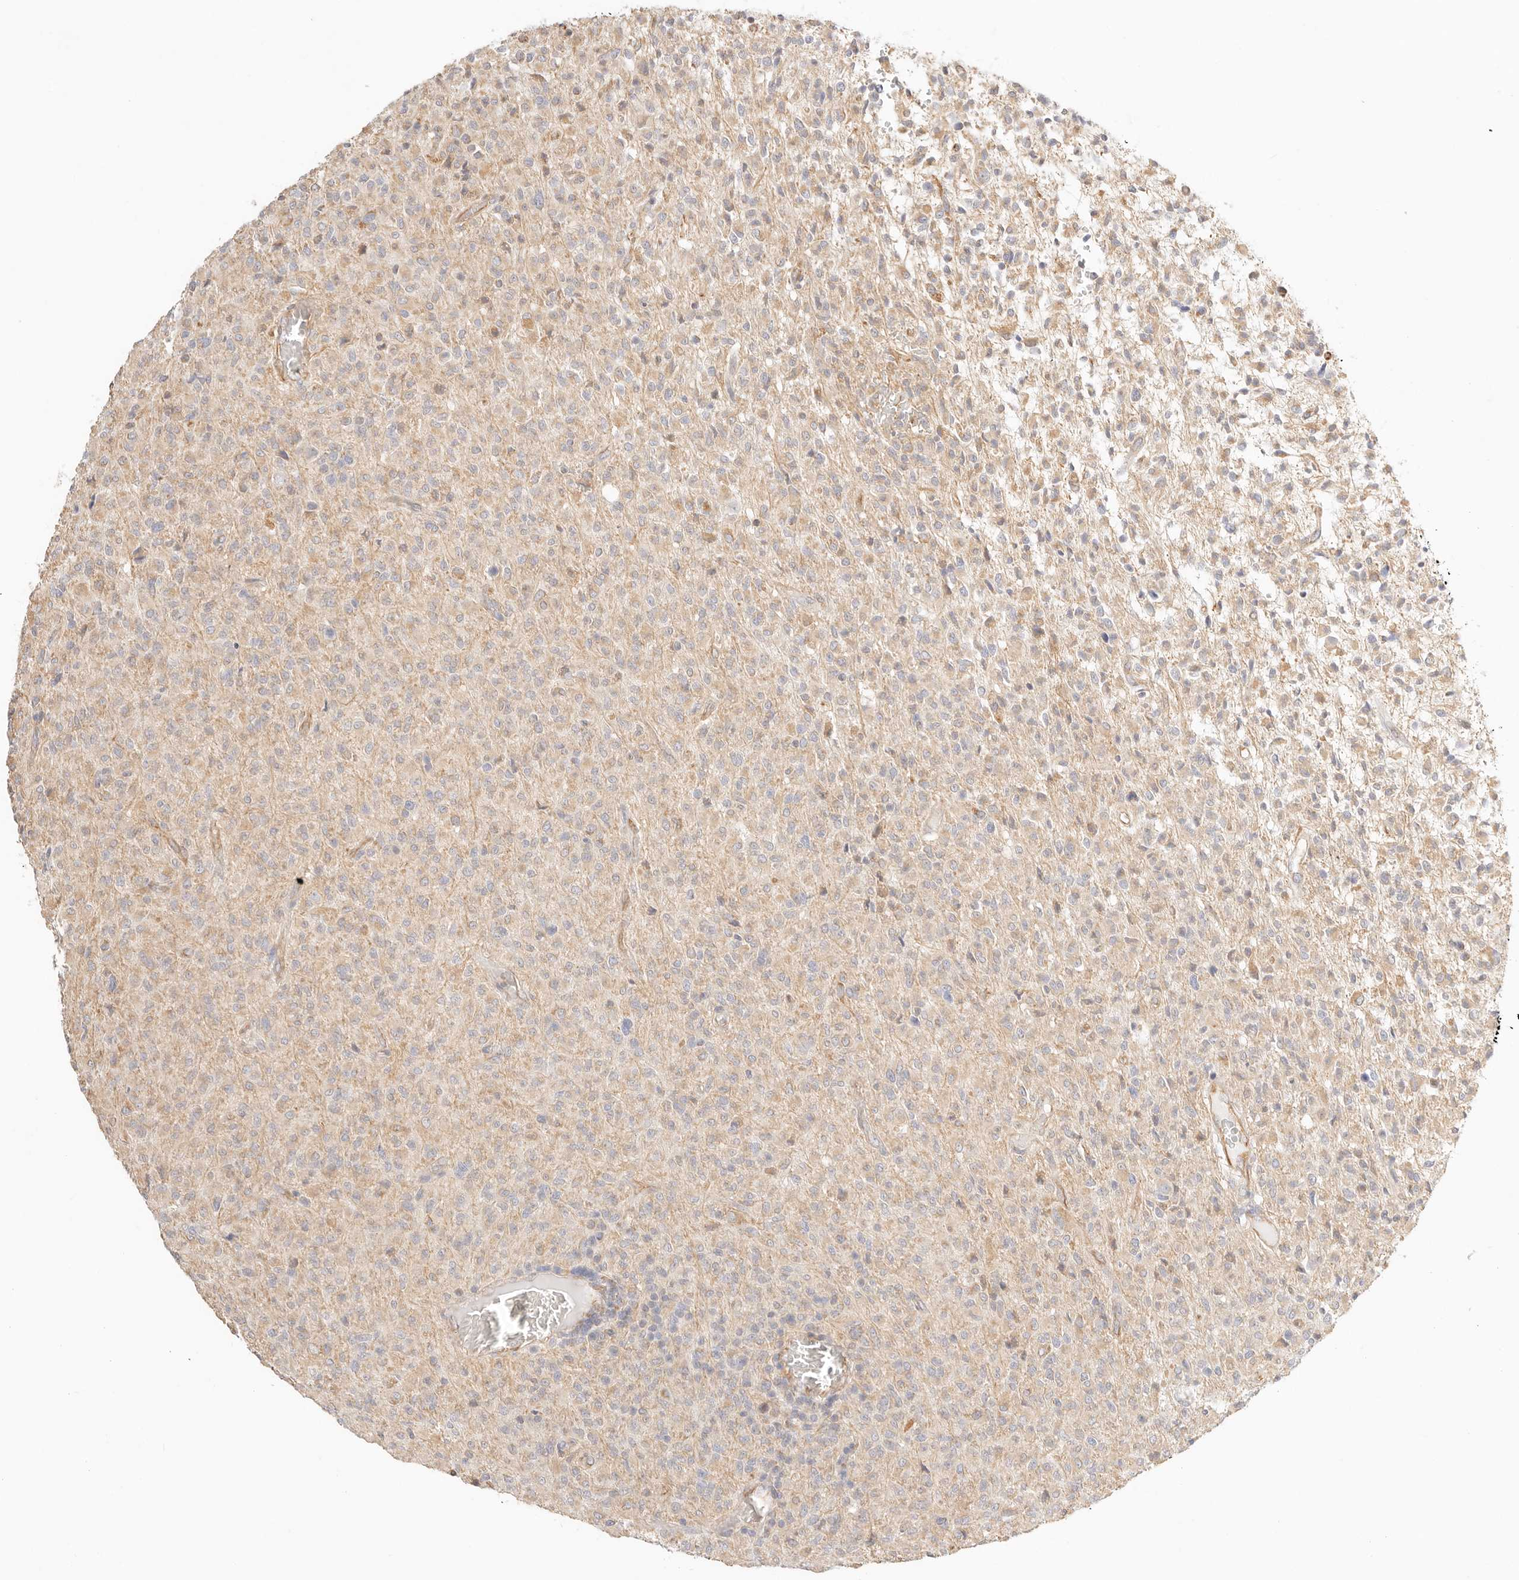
{"staining": {"intensity": "weak", "quantity": "25%-75%", "location": "cytoplasmic/membranous"}, "tissue": "glioma", "cell_type": "Tumor cells", "image_type": "cancer", "snomed": [{"axis": "morphology", "description": "Glioma, malignant, High grade"}, {"axis": "topography", "description": "Brain"}], "caption": "Glioma stained with DAB immunohistochemistry displays low levels of weak cytoplasmic/membranous expression in approximately 25%-75% of tumor cells.", "gene": "ZC3H11A", "patient": {"sex": "female", "age": 57}}